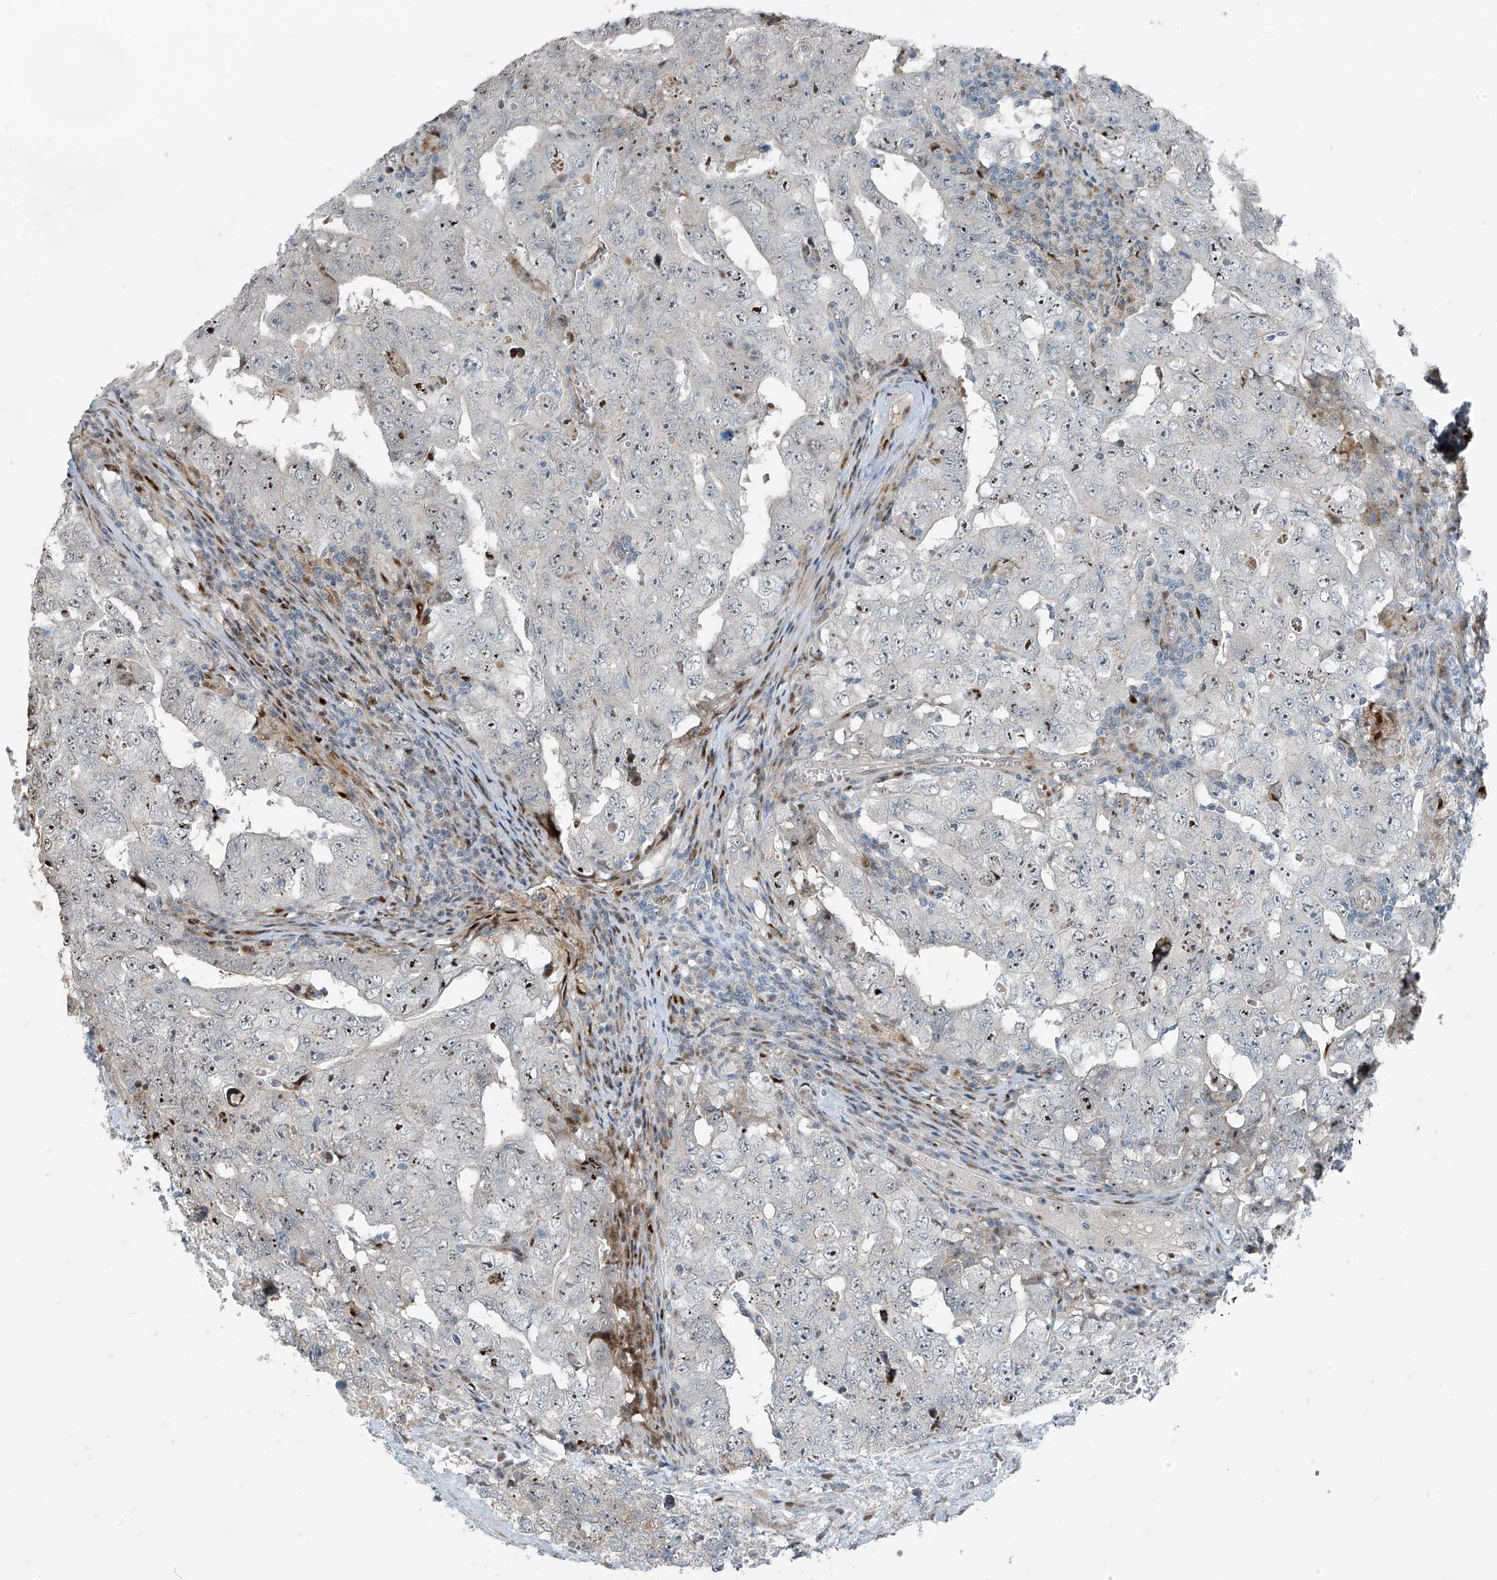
{"staining": {"intensity": "moderate", "quantity": "25%-75%", "location": "nuclear"}, "tissue": "testis cancer", "cell_type": "Tumor cells", "image_type": "cancer", "snomed": [{"axis": "morphology", "description": "Carcinoma, Embryonal, NOS"}, {"axis": "topography", "description": "Testis"}], "caption": "Testis cancer (embryonal carcinoma) stained for a protein reveals moderate nuclear positivity in tumor cells.", "gene": "PPCS", "patient": {"sex": "male", "age": 26}}